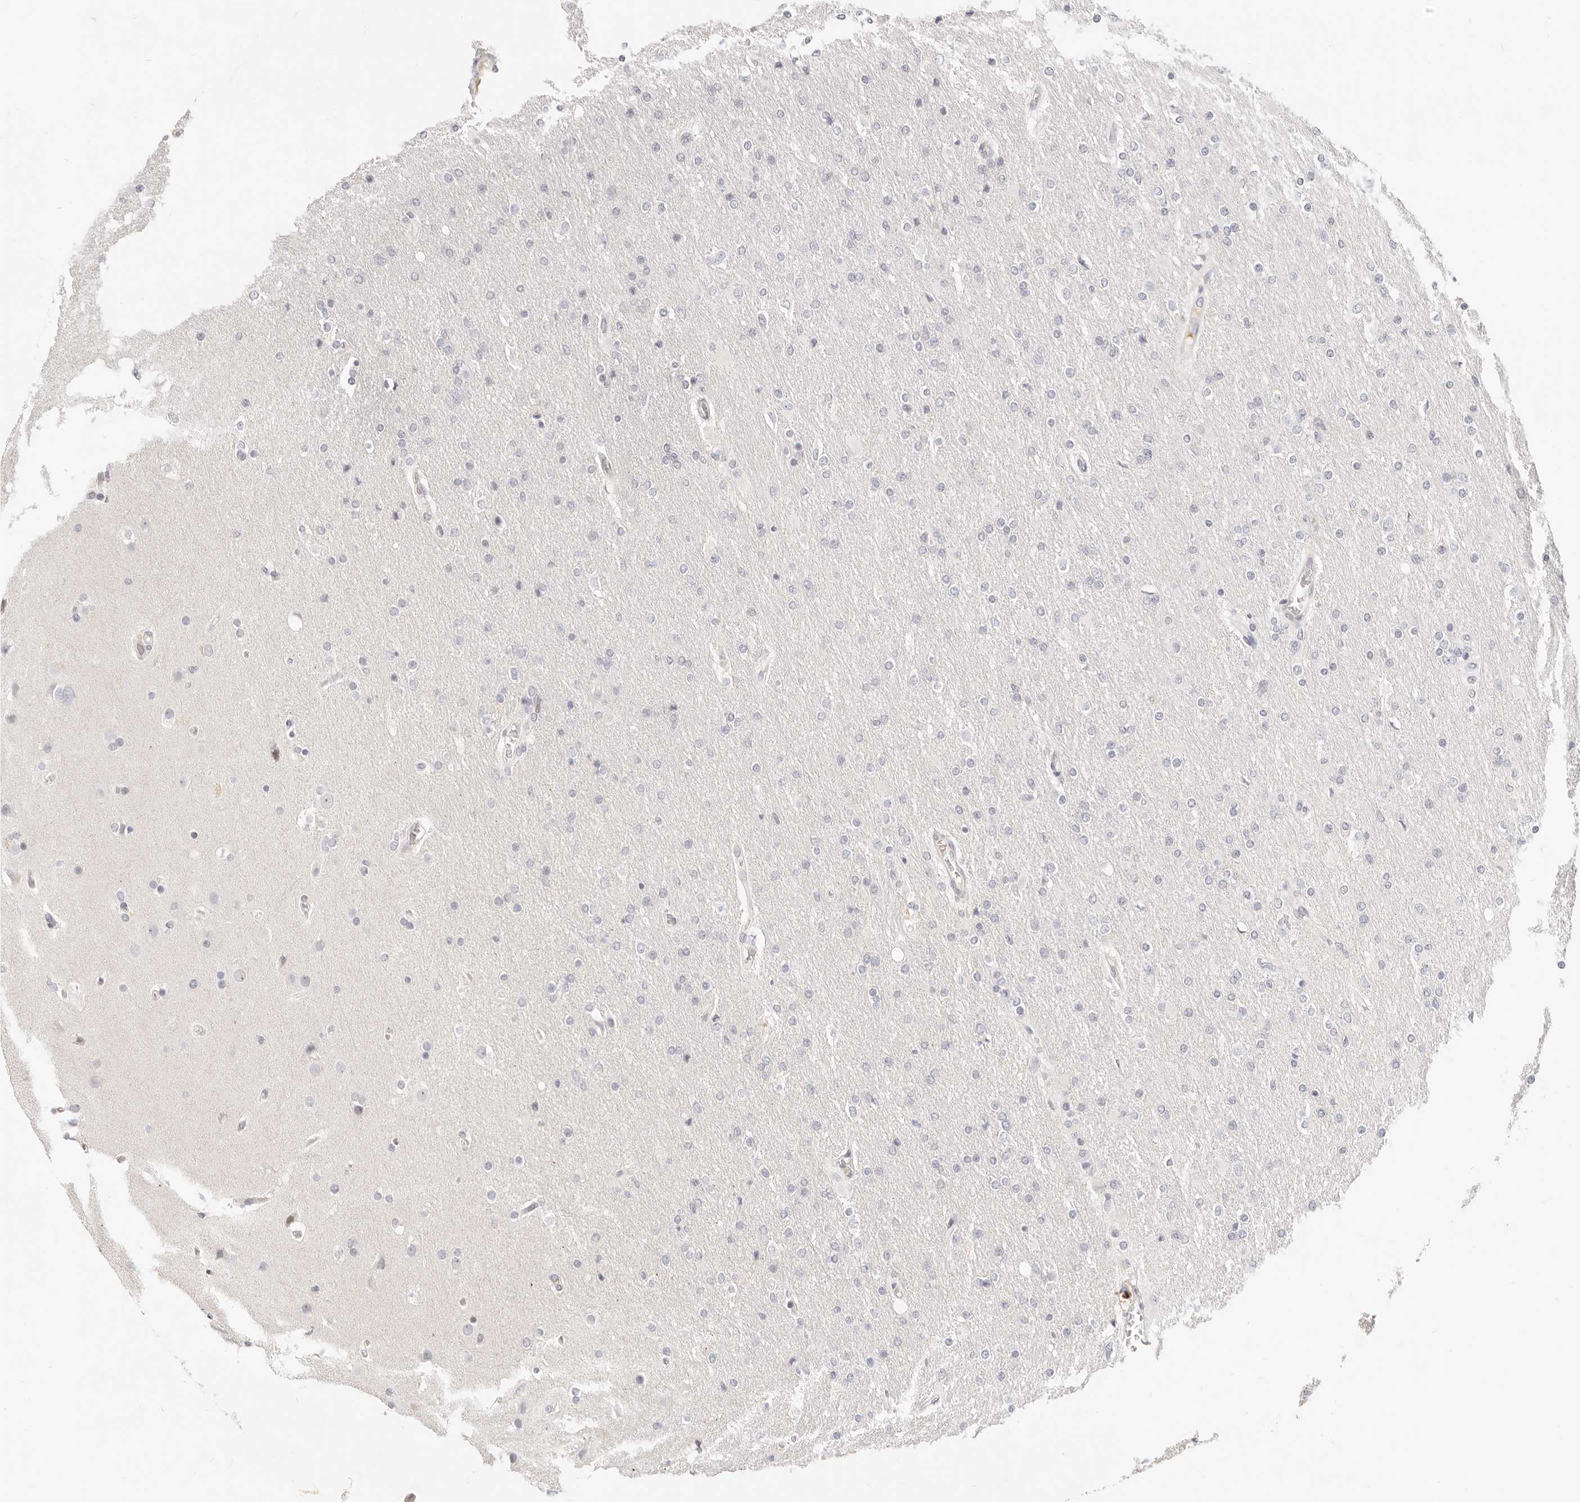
{"staining": {"intensity": "negative", "quantity": "none", "location": "none"}, "tissue": "glioma", "cell_type": "Tumor cells", "image_type": "cancer", "snomed": [{"axis": "morphology", "description": "Glioma, malignant, High grade"}, {"axis": "topography", "description": "Cerebral cortex"}], "caption": "This is an IHC micrograph of human high-grade glioma (malignant). There is no positivity in tumor cells.", "gene": "LTB4R2", "patient": {"sex": "female", "age": 36}}